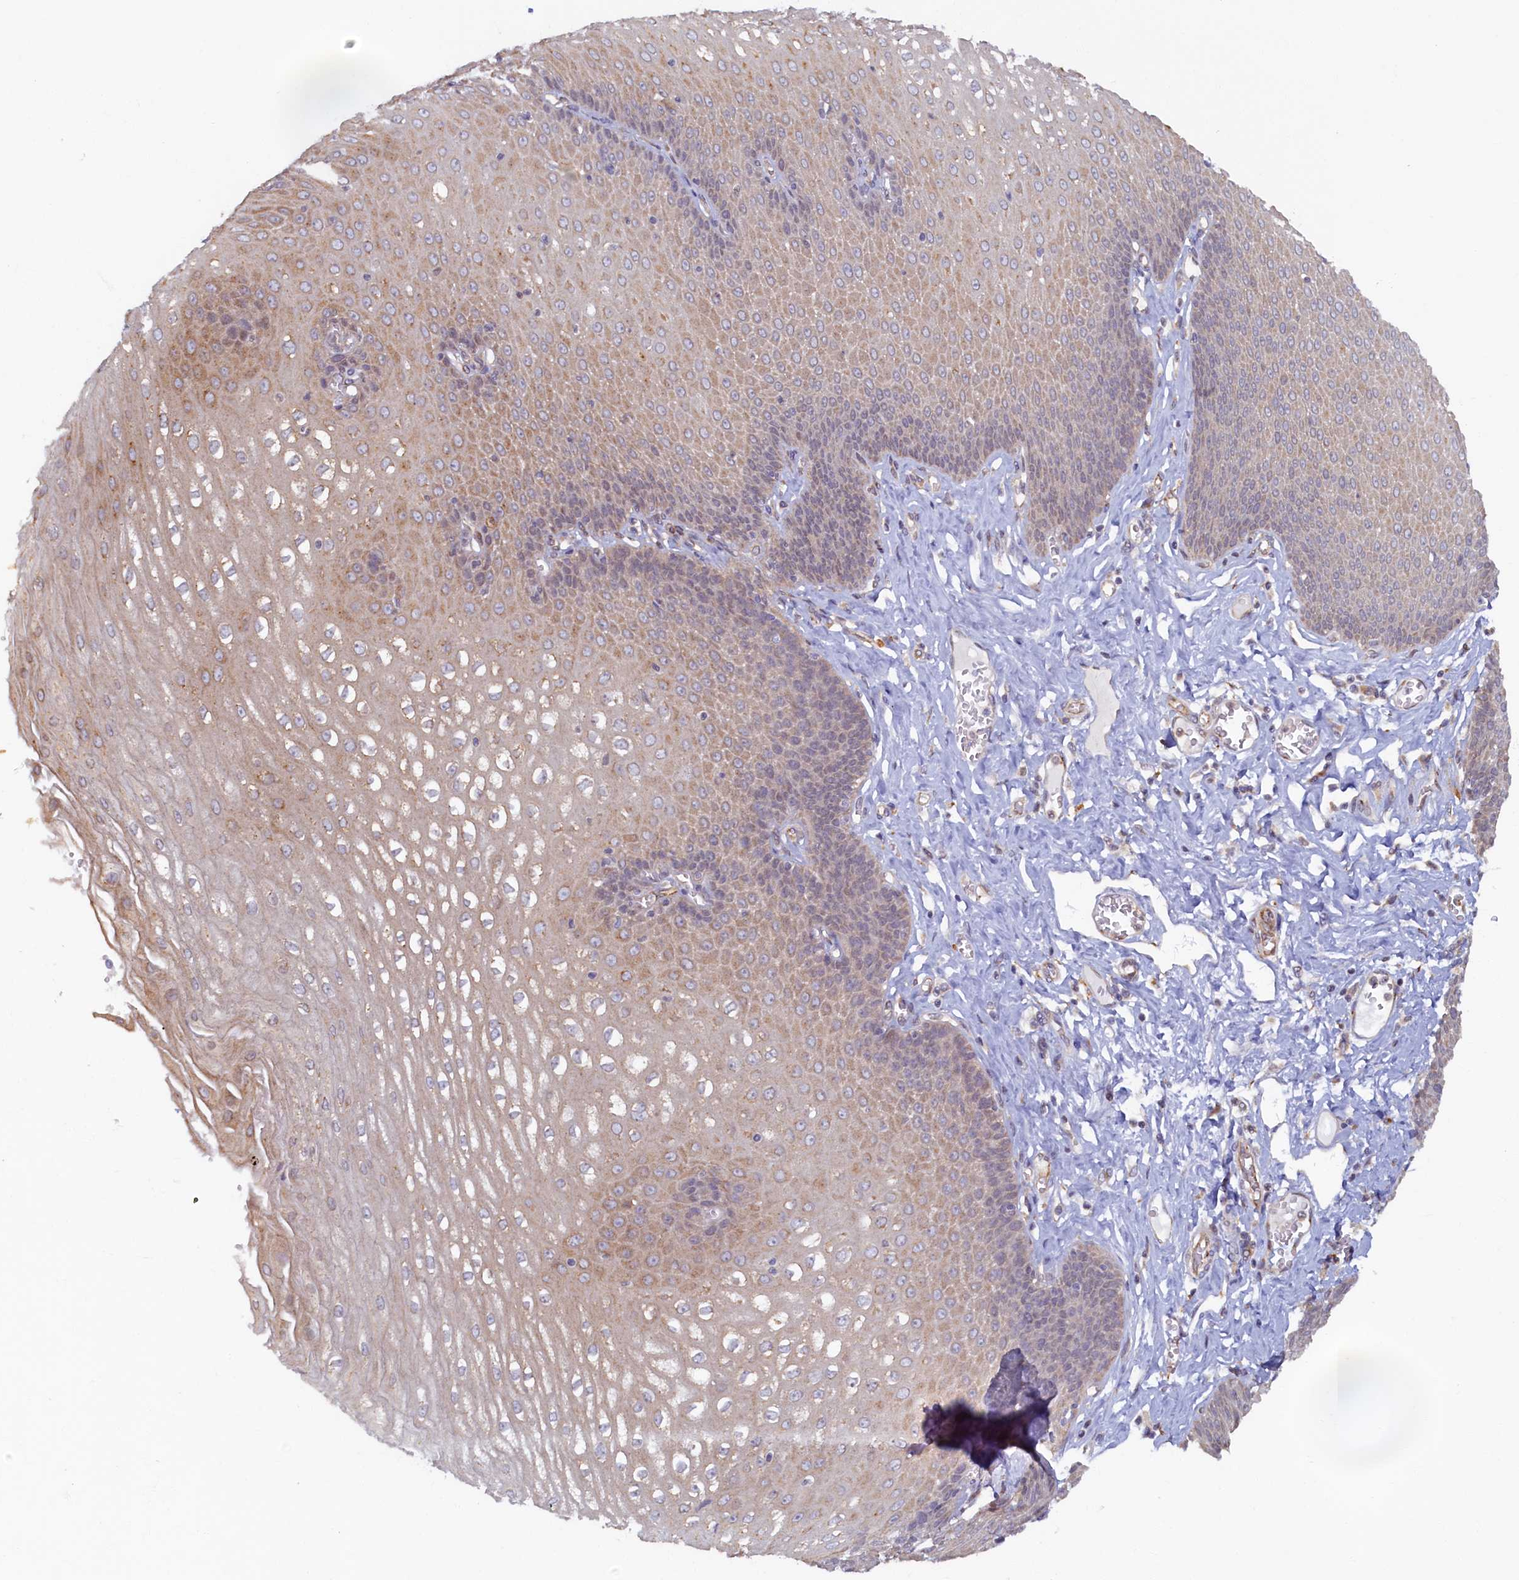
{"staining": {"intensity": "weak", "quantity": "25%-75%", "location": "cytoplasmic/membranous"}, "tissue": "esophagus", "cell_type": "Squamous epithelial cells", "image_type": "normal", "snomed": [{"axis": "morphology", "description": "Normal tissue, NOS"}, {"axis": "topography", "description": "Esophagus"}], "caption": "Immunohistochemistry micrograph of unremarkable human esophagus stained for a protein (brown), which demonstrates low levels of weak cytoplasmic/membranous staining in about 25%-75% of squamous epithelial cells.", "gene": "STX12", "patient": {"sex": "male", "age": 60}}